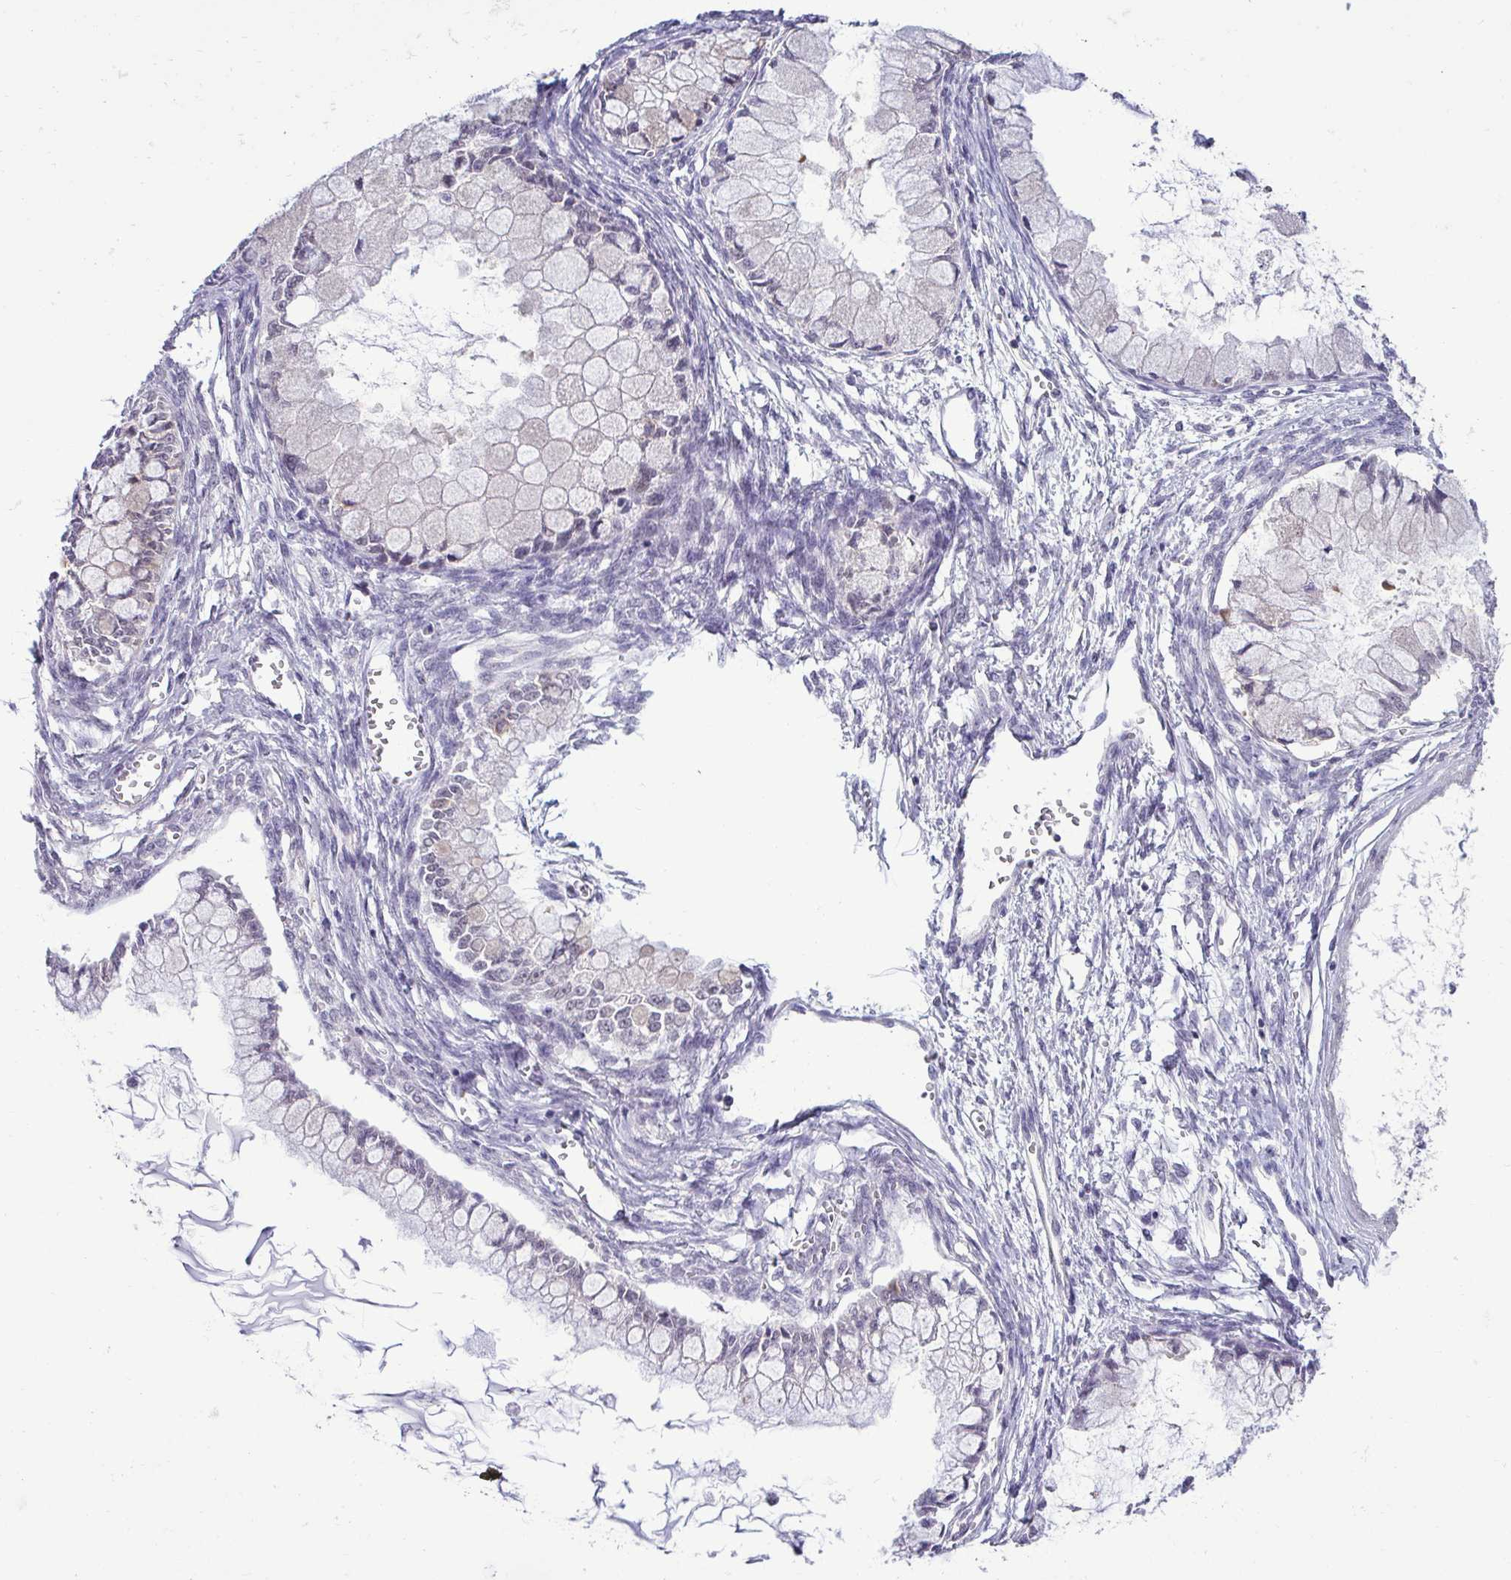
{"staining": {"intensity": "negative", "quantity": "none", "location": "none"}, "tissue": "ovarian cancer", "cell_type": "Tumor cells", "image_type": "cancer", "snomed": [{"axis": "morphology", "description": "Cystadenocarcinoma, mucinous, NOS"}, {"axis": "topography", "description": "Ovary"}], "caption": "Immunohistochemical staining of human ovarian mucinous cystadenocarcinoma exhibits no significant positivity in tumor cells.", "gene": "SLC30A3", "patient": {"sex": "female", "age": 34}}